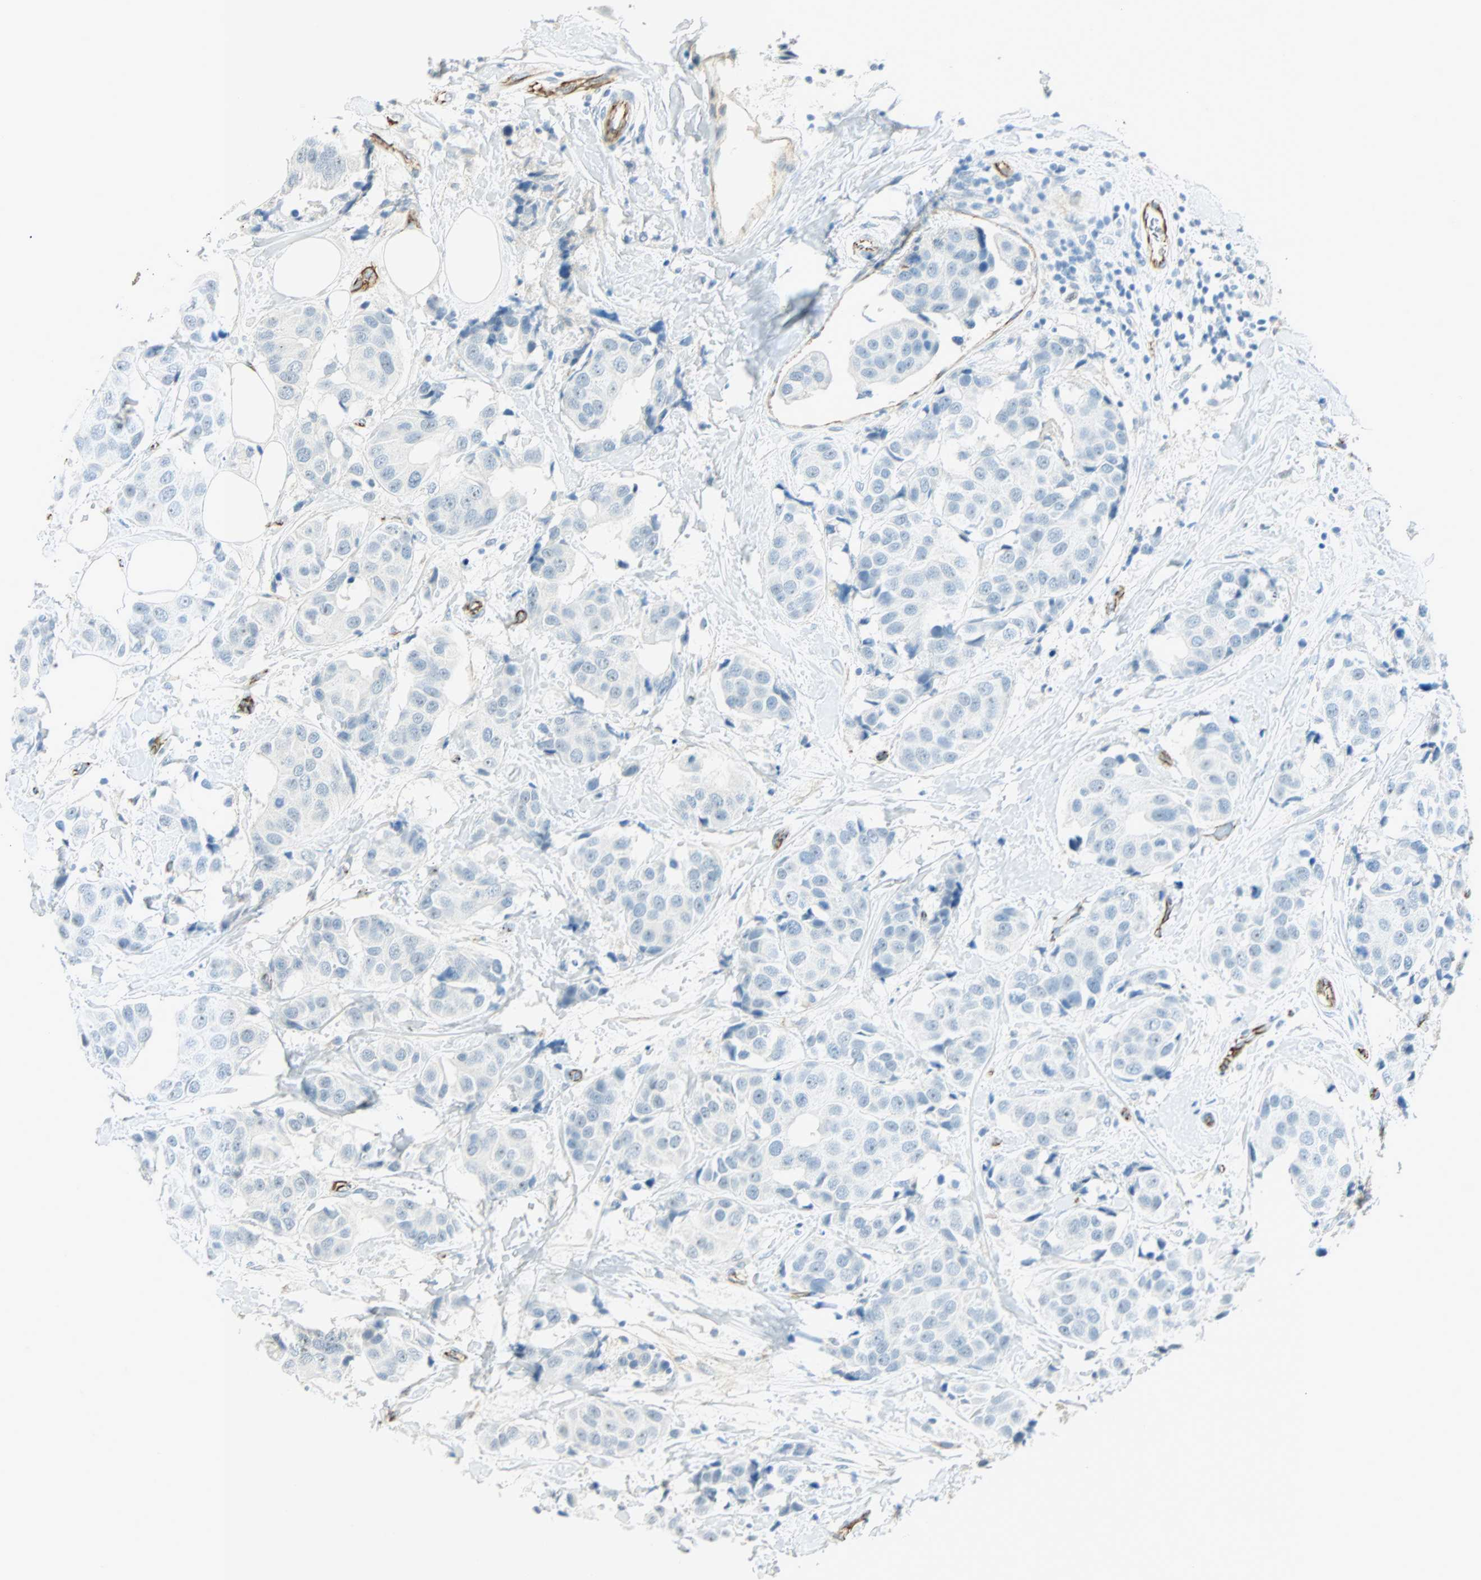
{"staining": {"intensity": "weak", "quantity": "<25%", "location": "cytoplasmic/membranous"}, "tissue": "breast cancer", "cell_type": "Tumor cells", "image_type": "cancer", "snomed": [{"axis": "morphology", "description": "Normal tissue, NOS"}, {"axis": "morphology", "description": "Duct carcinoma"}, {"axis": "topography", "description": "Breast"}], "caption": "A high-resolution histopathology image shows immunohistochemistry (IHC) staining of intraductal carcinoma (breast), which shows no significant staining in tumor cells.", "gene": "VPS9D1", "patient": {"sex": "female", "age": 39}}